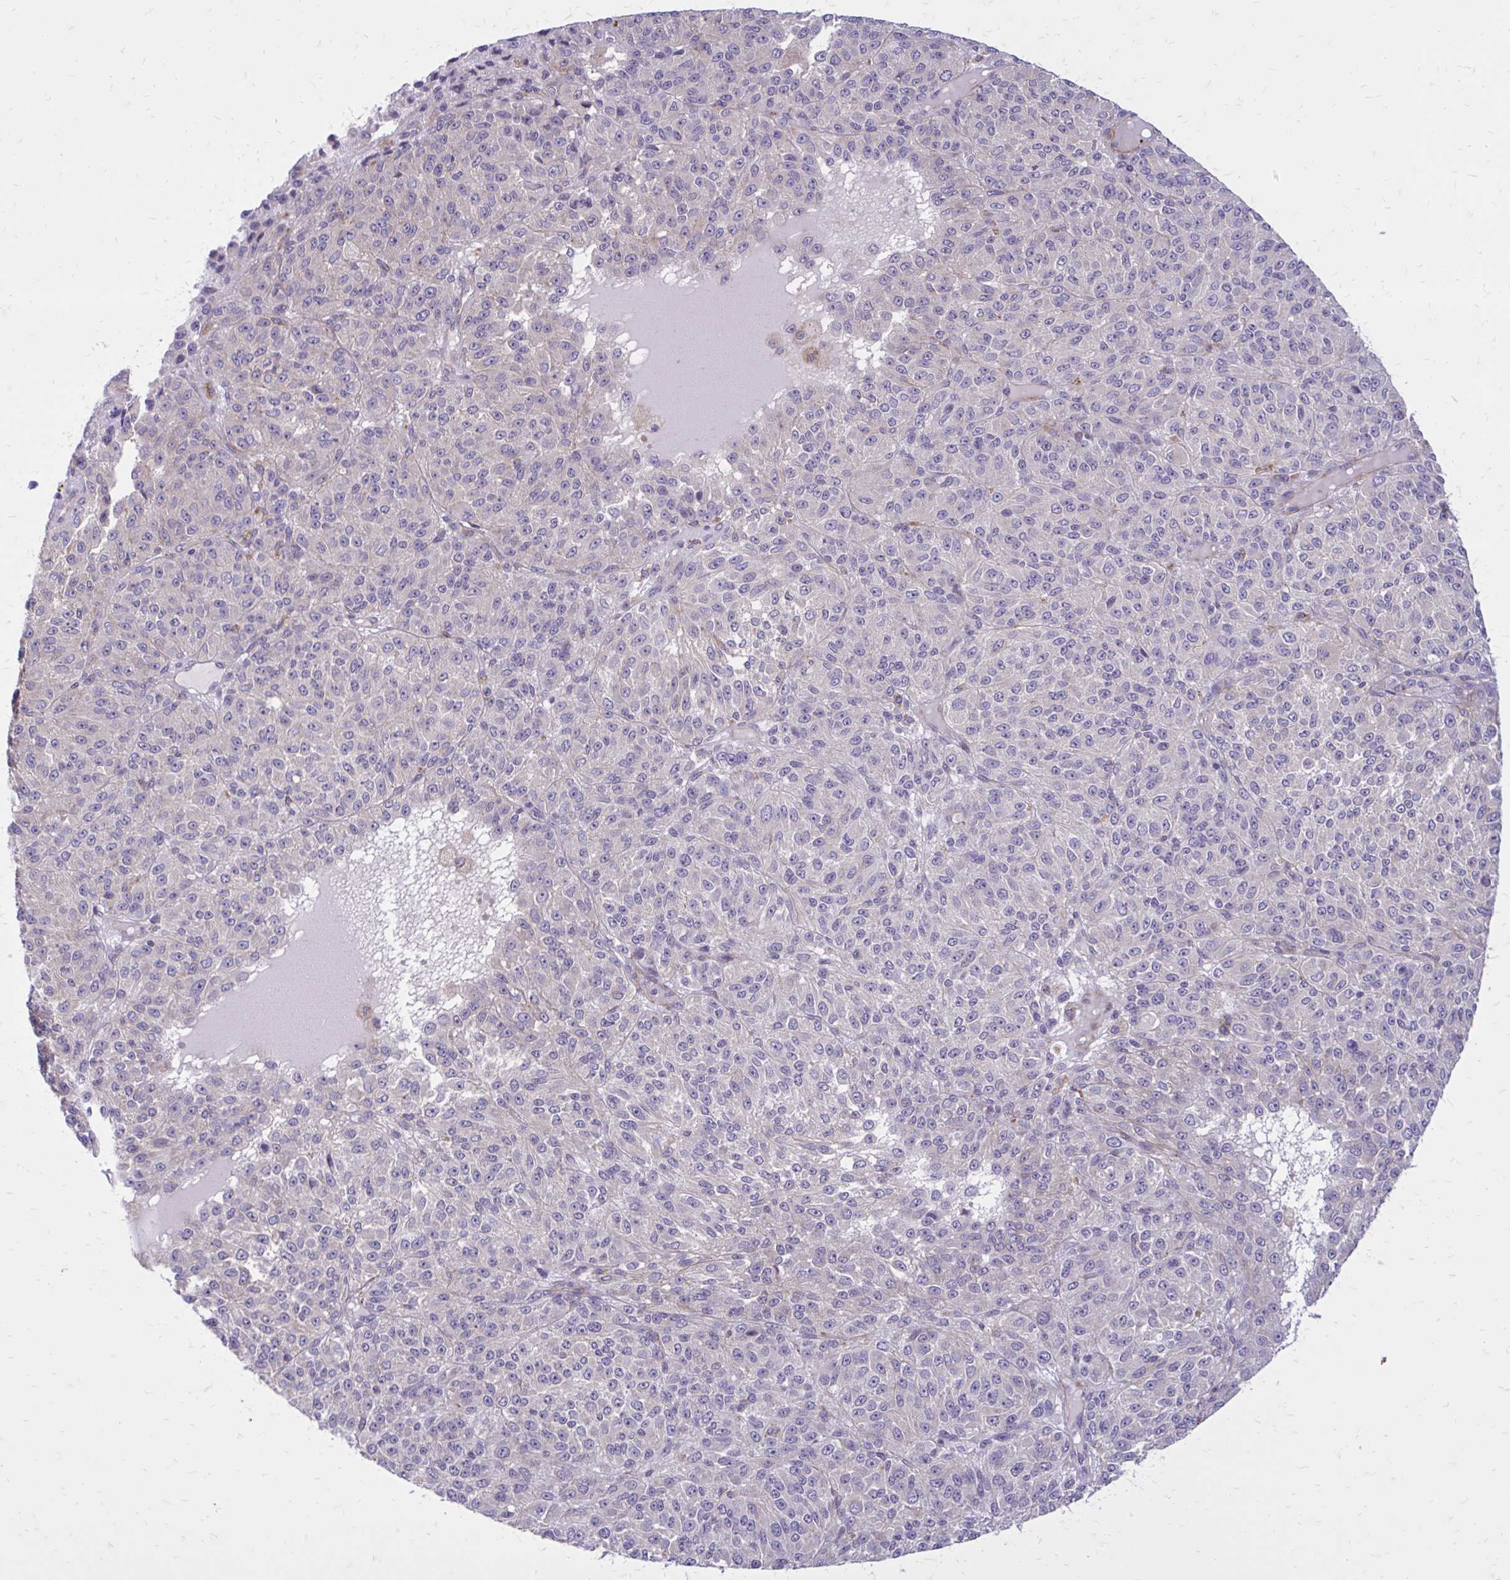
{"staining": {"intensity": "negative", "quantity": "none", "location": "none"}, "tissue": "melanoma", "cell_type": "Tumor cells", "image_type": "cancer", "snomed": [{"axis": "morphology", "description": "Malignant melanoma, Metastatic site"}, {"axis": "topography", "description": "Brain"}], "caption": "Tumor cells are negative for brown protein staining in malignant melanoma (metastatic site). (DAB (3,3'-diaminobenzidine) immunohistochemistry, high magnification).", "gene": "FAP", "patient": {"sex": "female", "age": 56}}